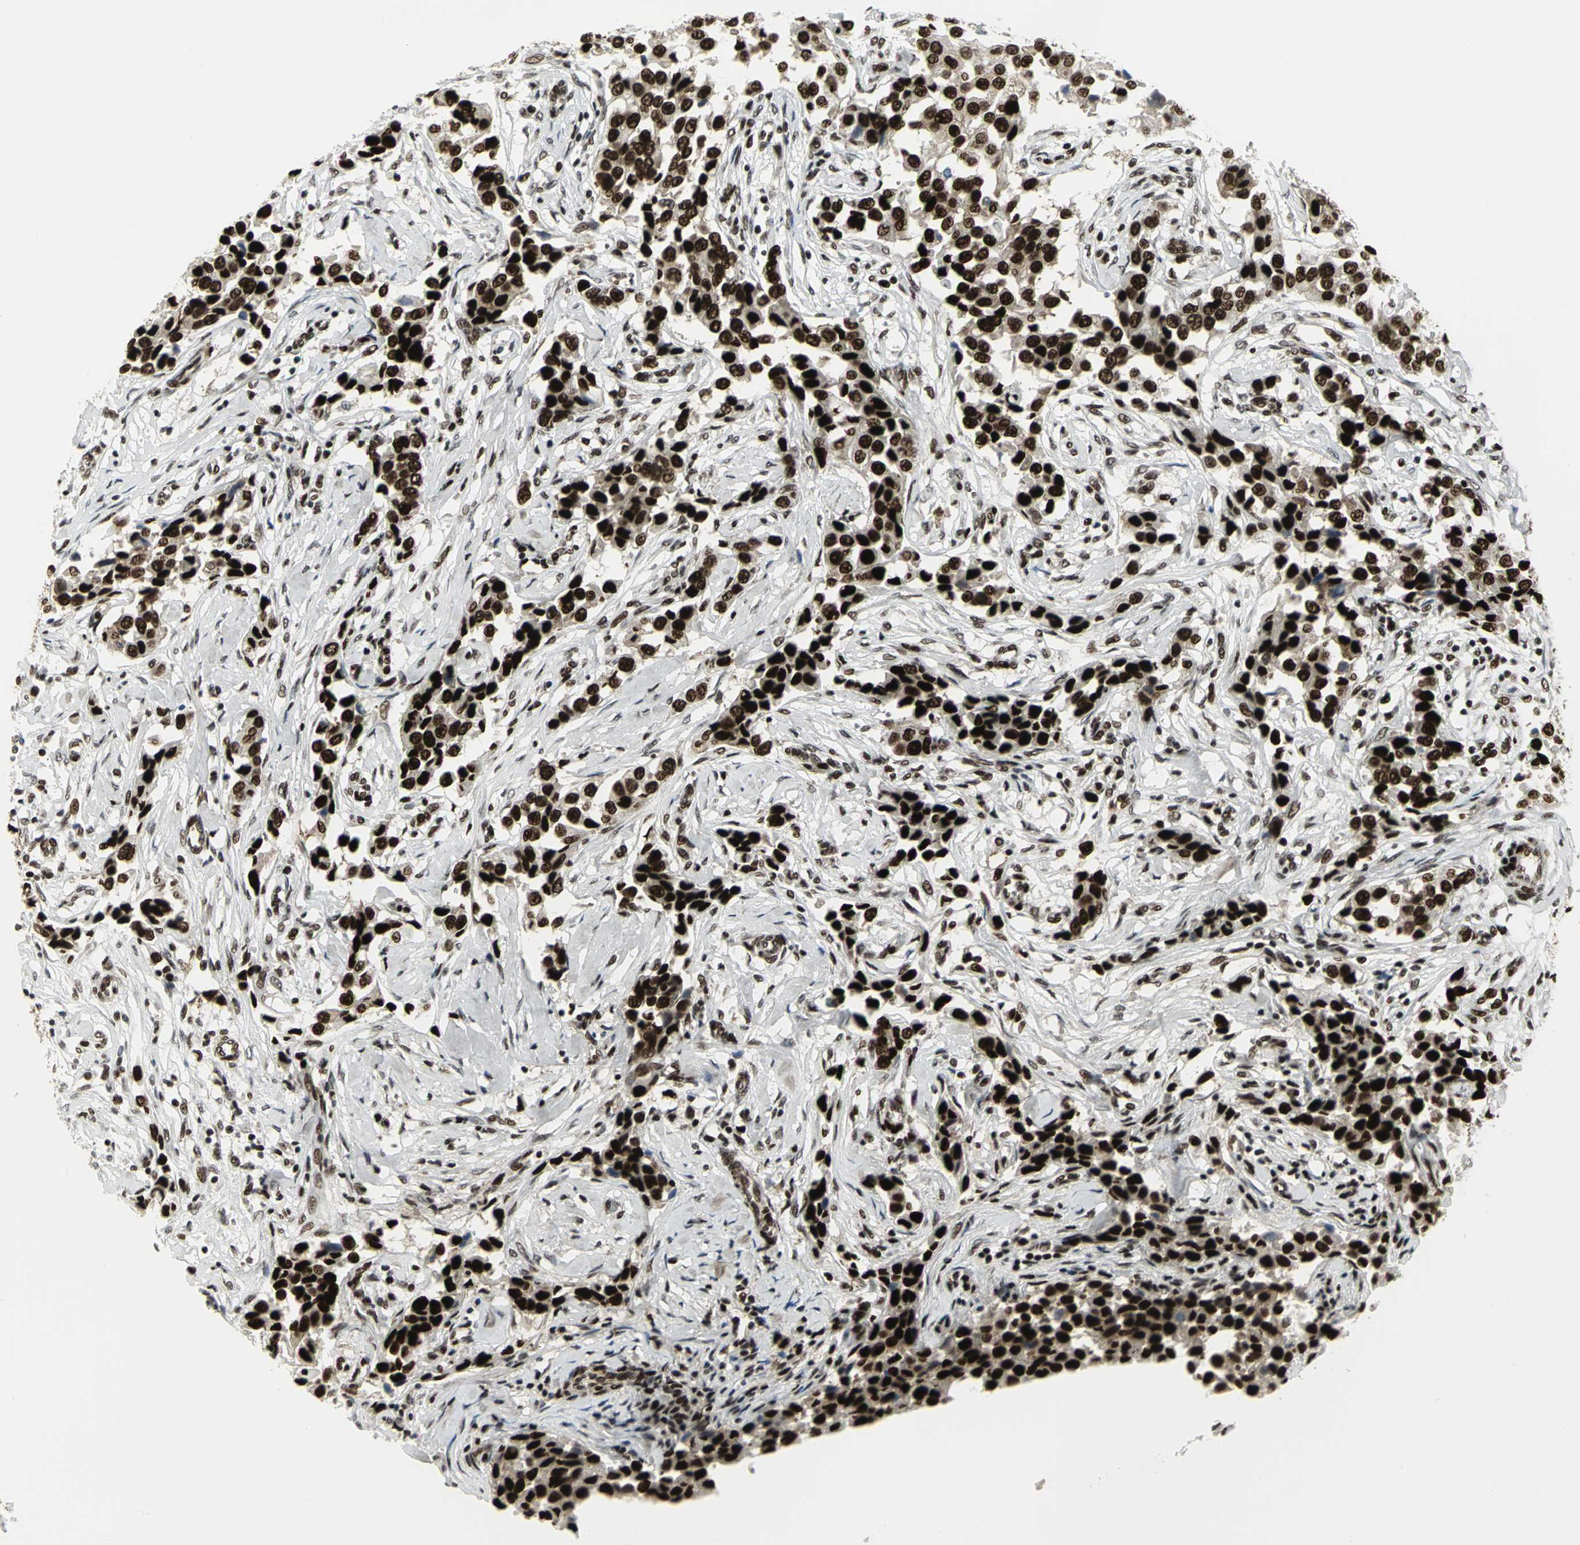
{"staining": {"intensity": "strong", "quantity": ">75%", "location": "nuclear"}, "tissue": "breast cancer", "cell_type": "Tumor cells", "image_type": "cancer", "snomed": [{"axis": "morphology", "description": "Duct carcinoma"}, {"axis": "topography", "description": "Breast"}], "caption": "Infiltrating ductal carcinoma (breast) stained with a protein marker reveals strong staining in tumor cells.", "gene": "SMARCA4", "patient": {"sex": "female", "age": 80}}